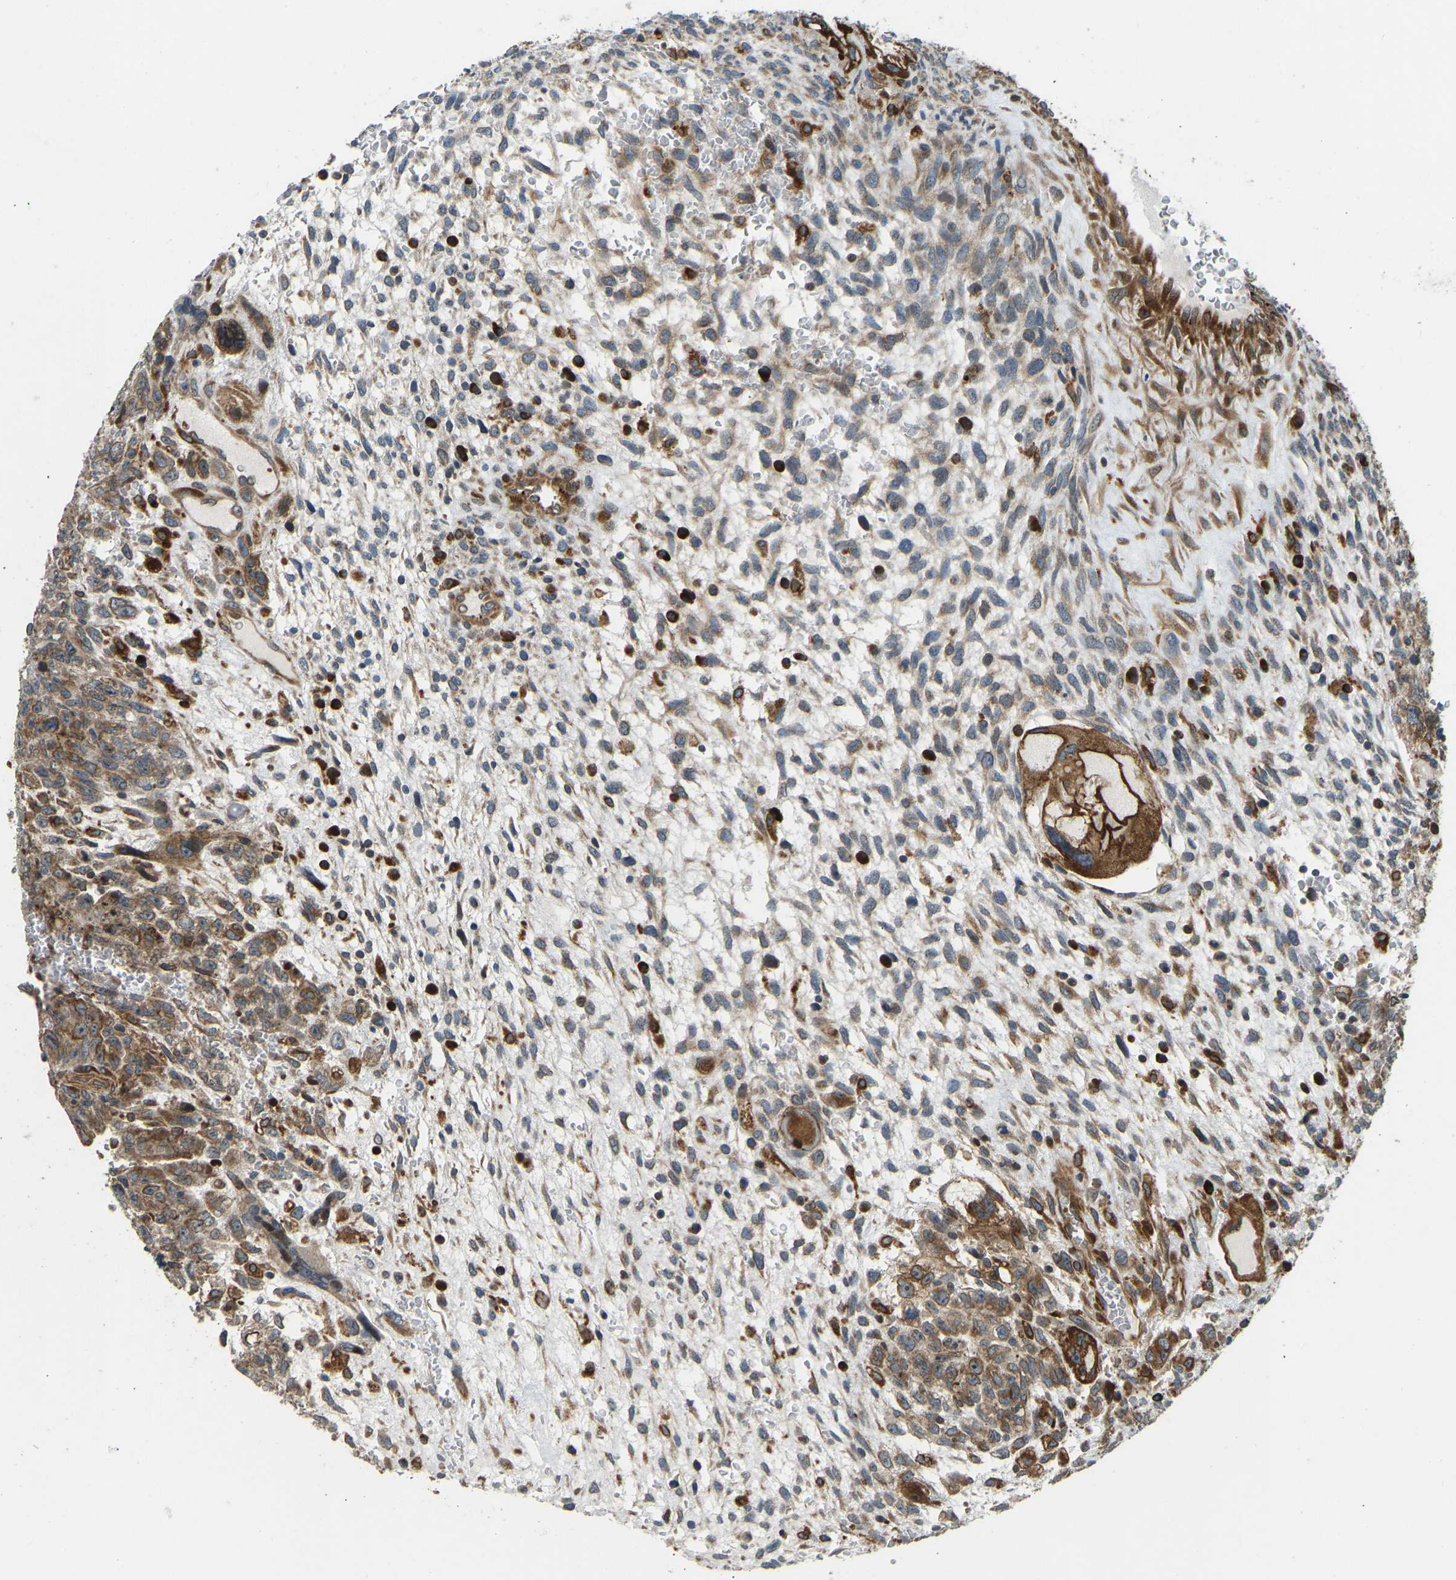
{"staining": {"intensity": "moderate", "quantity": ">75%", "location": "cytoplasmic/membranous"}, "tissue": "testis cancer", "cell_type": "Tumor cells", "image_type": "cancer", "snomed": [{"axis": "morphology", "description": "Carcinoma, Embryonal, NOS"}, {"axis": "topography", "description": "Testis"}], "caption": "Protein staining reveals moderate cytoplasmic/membranous positivity in about >75% of tumor cells in embryonal carcinoma (testis). The protein of interest is stained brown, and the nuclei are stained in blue (DAB (3,3'-diaminobenzidine) IHC with brightfield microscopy, high magnification).", "gene": "OS9", "patient": {"sex": "male", "age": 28}}